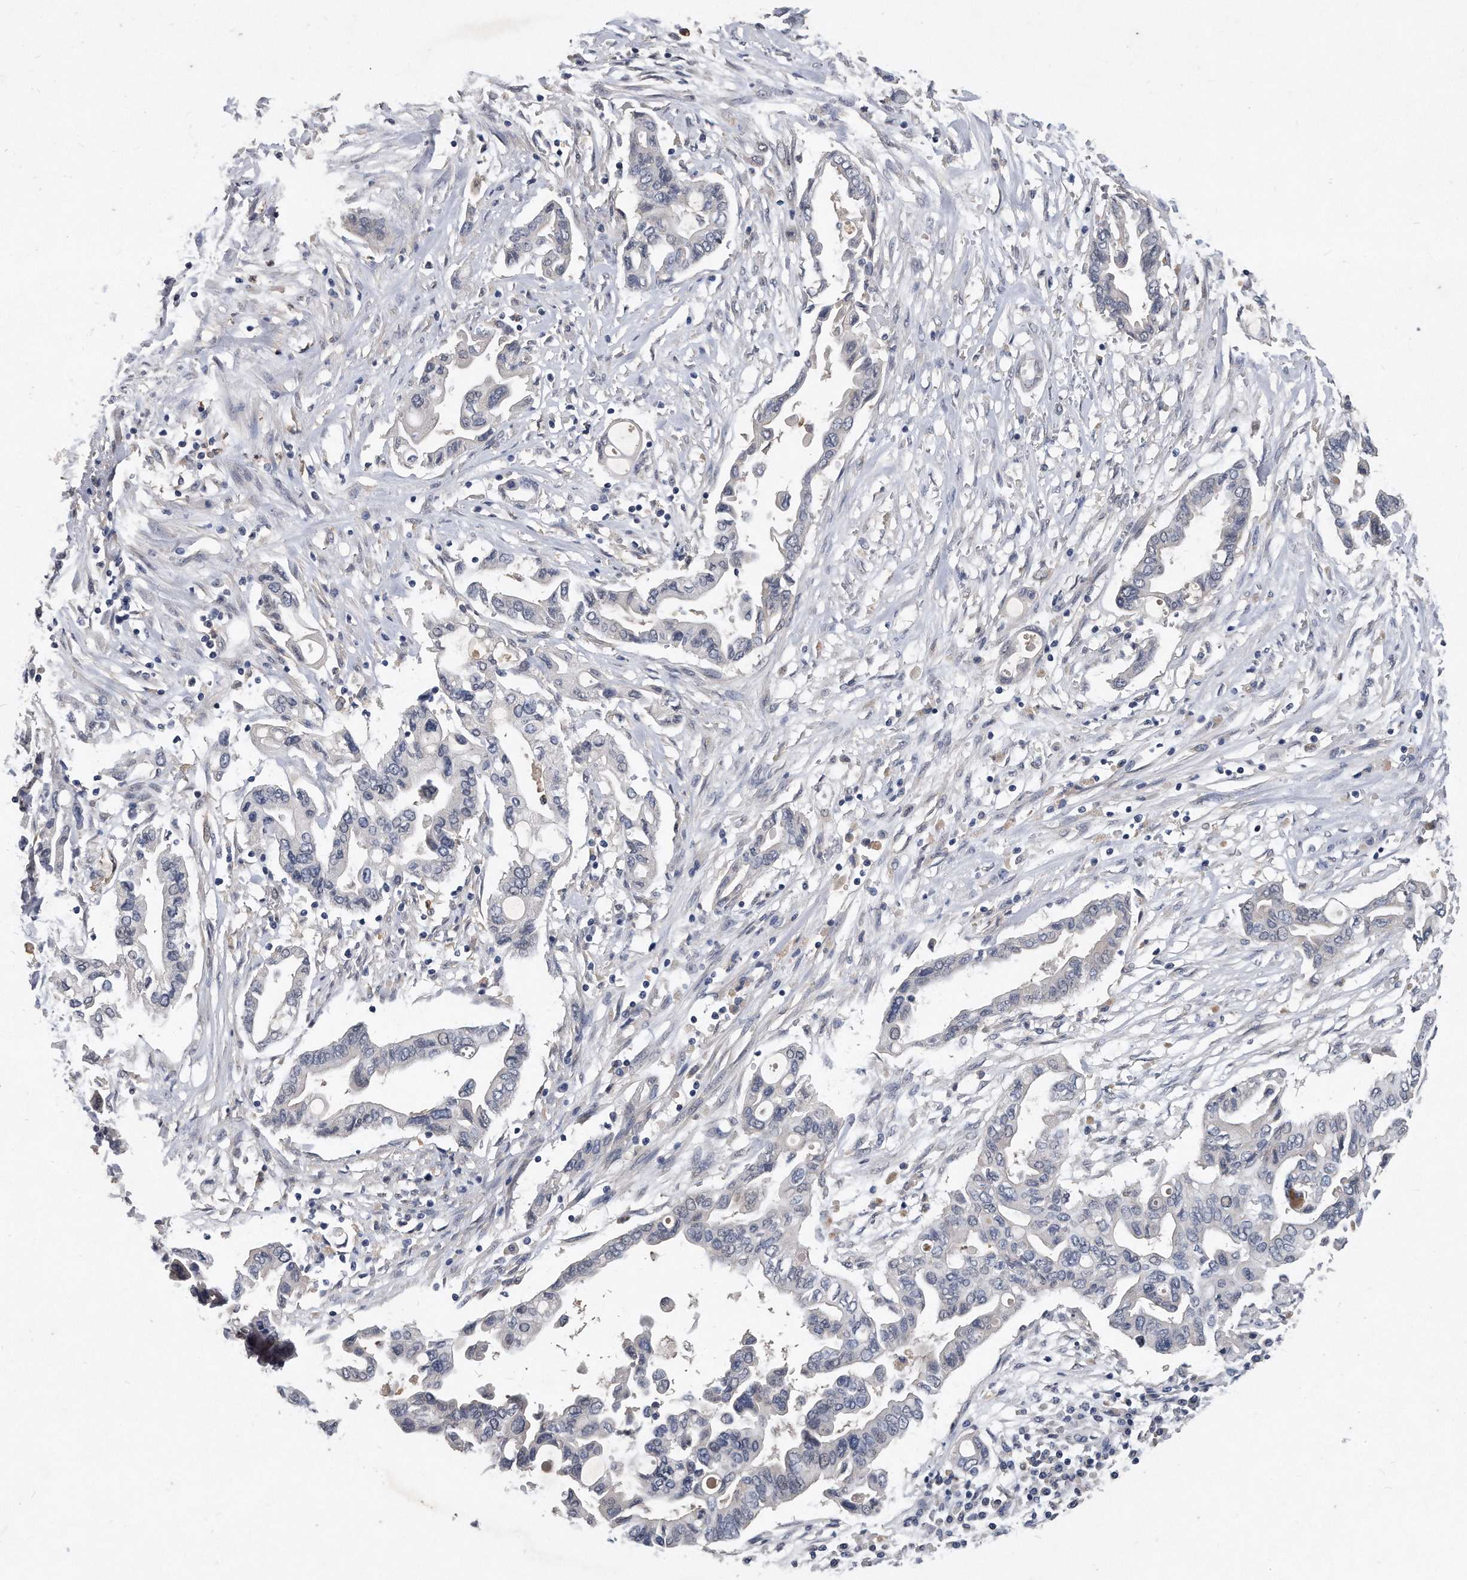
{"staining": {"intensity": "negative", "quantity": "none", "location": "none"}, "tissue": "pancreatic cancer", "cell_type": "Tumor cells", "image_type": "cancer", "snomed": [{"axis": "morphology", "description": "Adenocarcinoma, NOS"}, {"axis": "topography", "description": "Pancreas"}], "caption": "Immunohistochemistry photomicrograph of neoplastic tissue: adenocarcinoma (pancreatic) stained with DAB displays no significant protein positivity in tumor cells.", "gene": "HOMER3", "patient": {"sex": "female", "age": 57}}